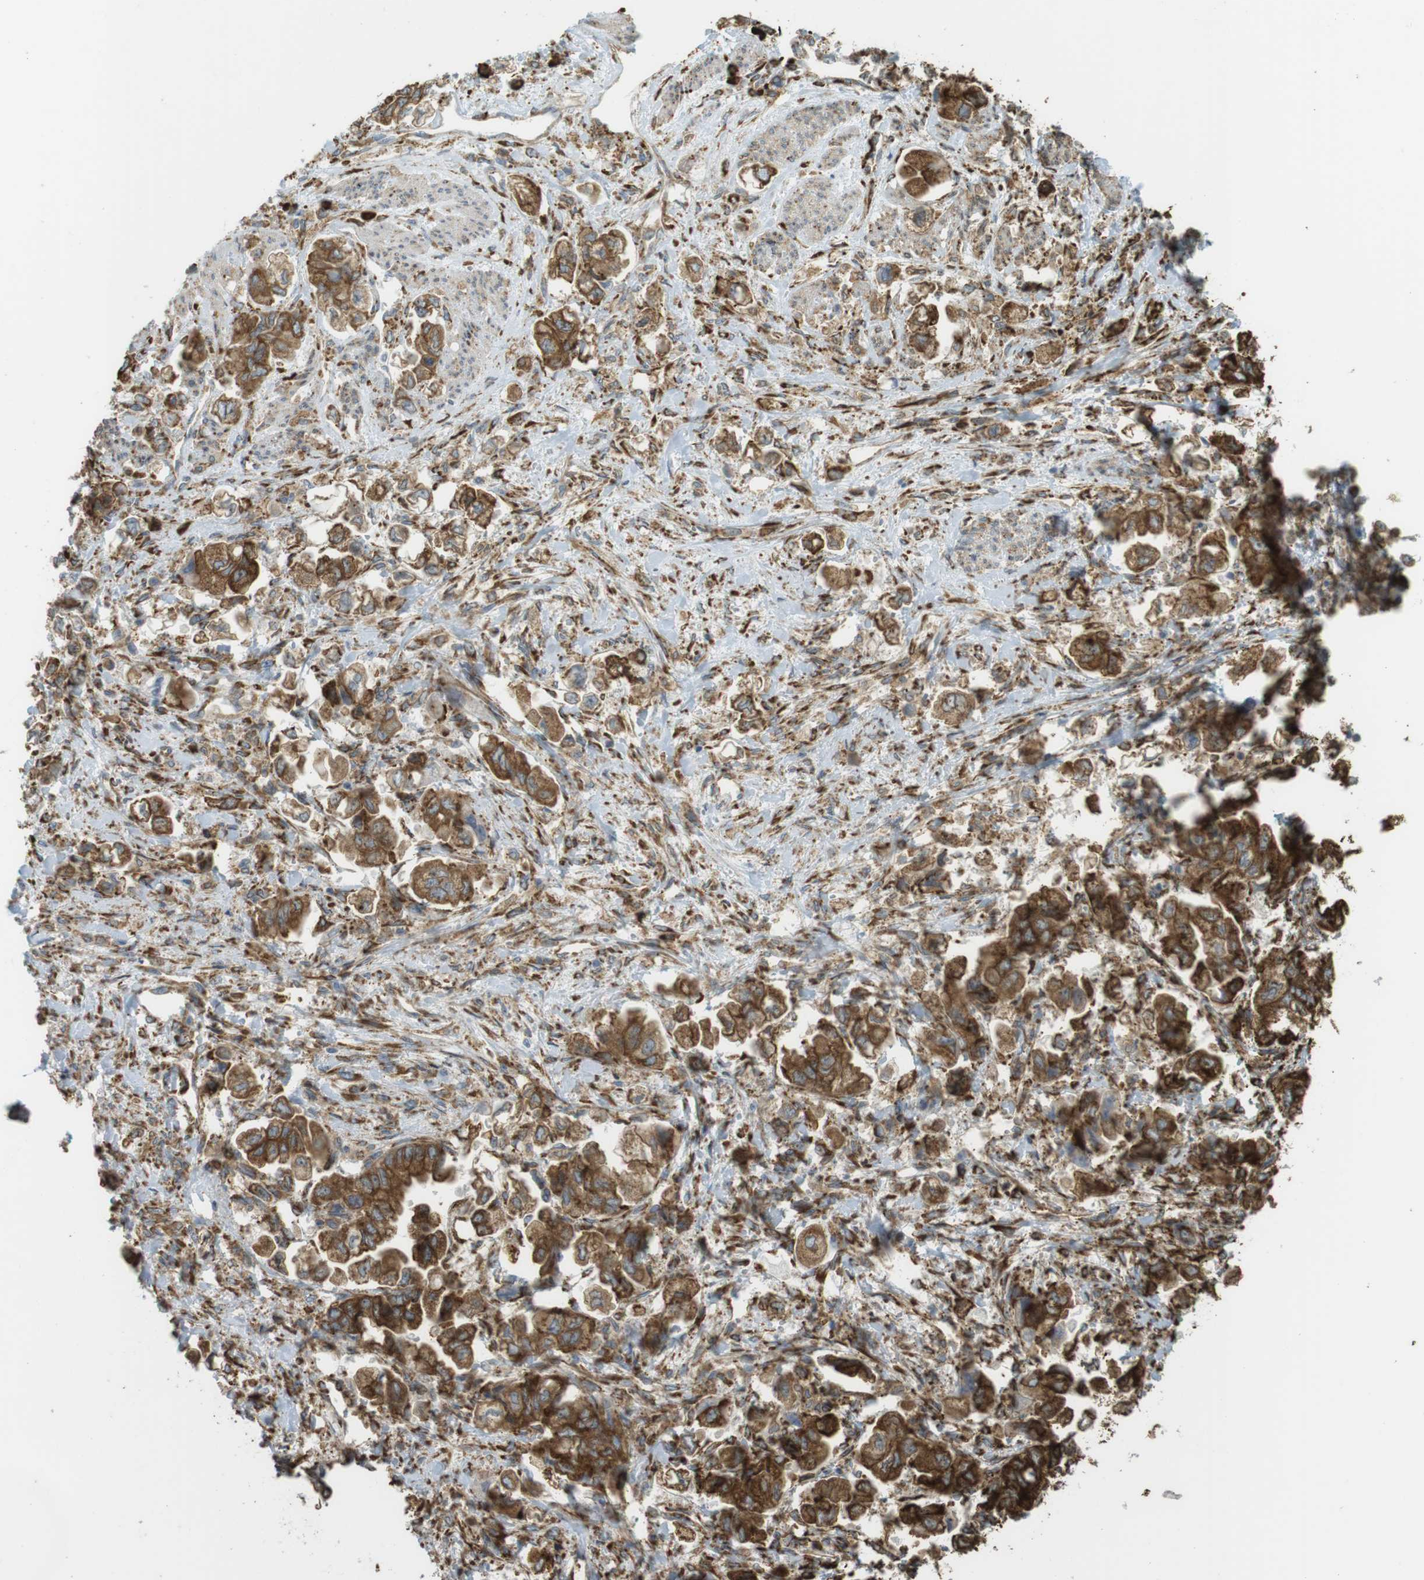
{"staining": {"intensity": "strong", "quantity": ">75%", "location": "cytoplasmic/membranous"}, "tissue": "stomach cancer", "cell_type": "Tumor cells", "image_type": "cancer", "snomed": [{"axis": "morphology", "description": "Normal tissue, NOS"}, {"axis": "morphology", "description": "Adenocarcinoma, NOS"}, {"axis": "topography", "description": "Stomach"}], "caption": "This photomicrograph shows immunohistochemistry (IHC) staining of human stomach cancer (adenocarcinoma), with high strong cytoplasmic/membranous expression in approximately >75% of tumor cells.", "gene": "MBOAT2", "patient": {"sex": "male", "age": 62}}